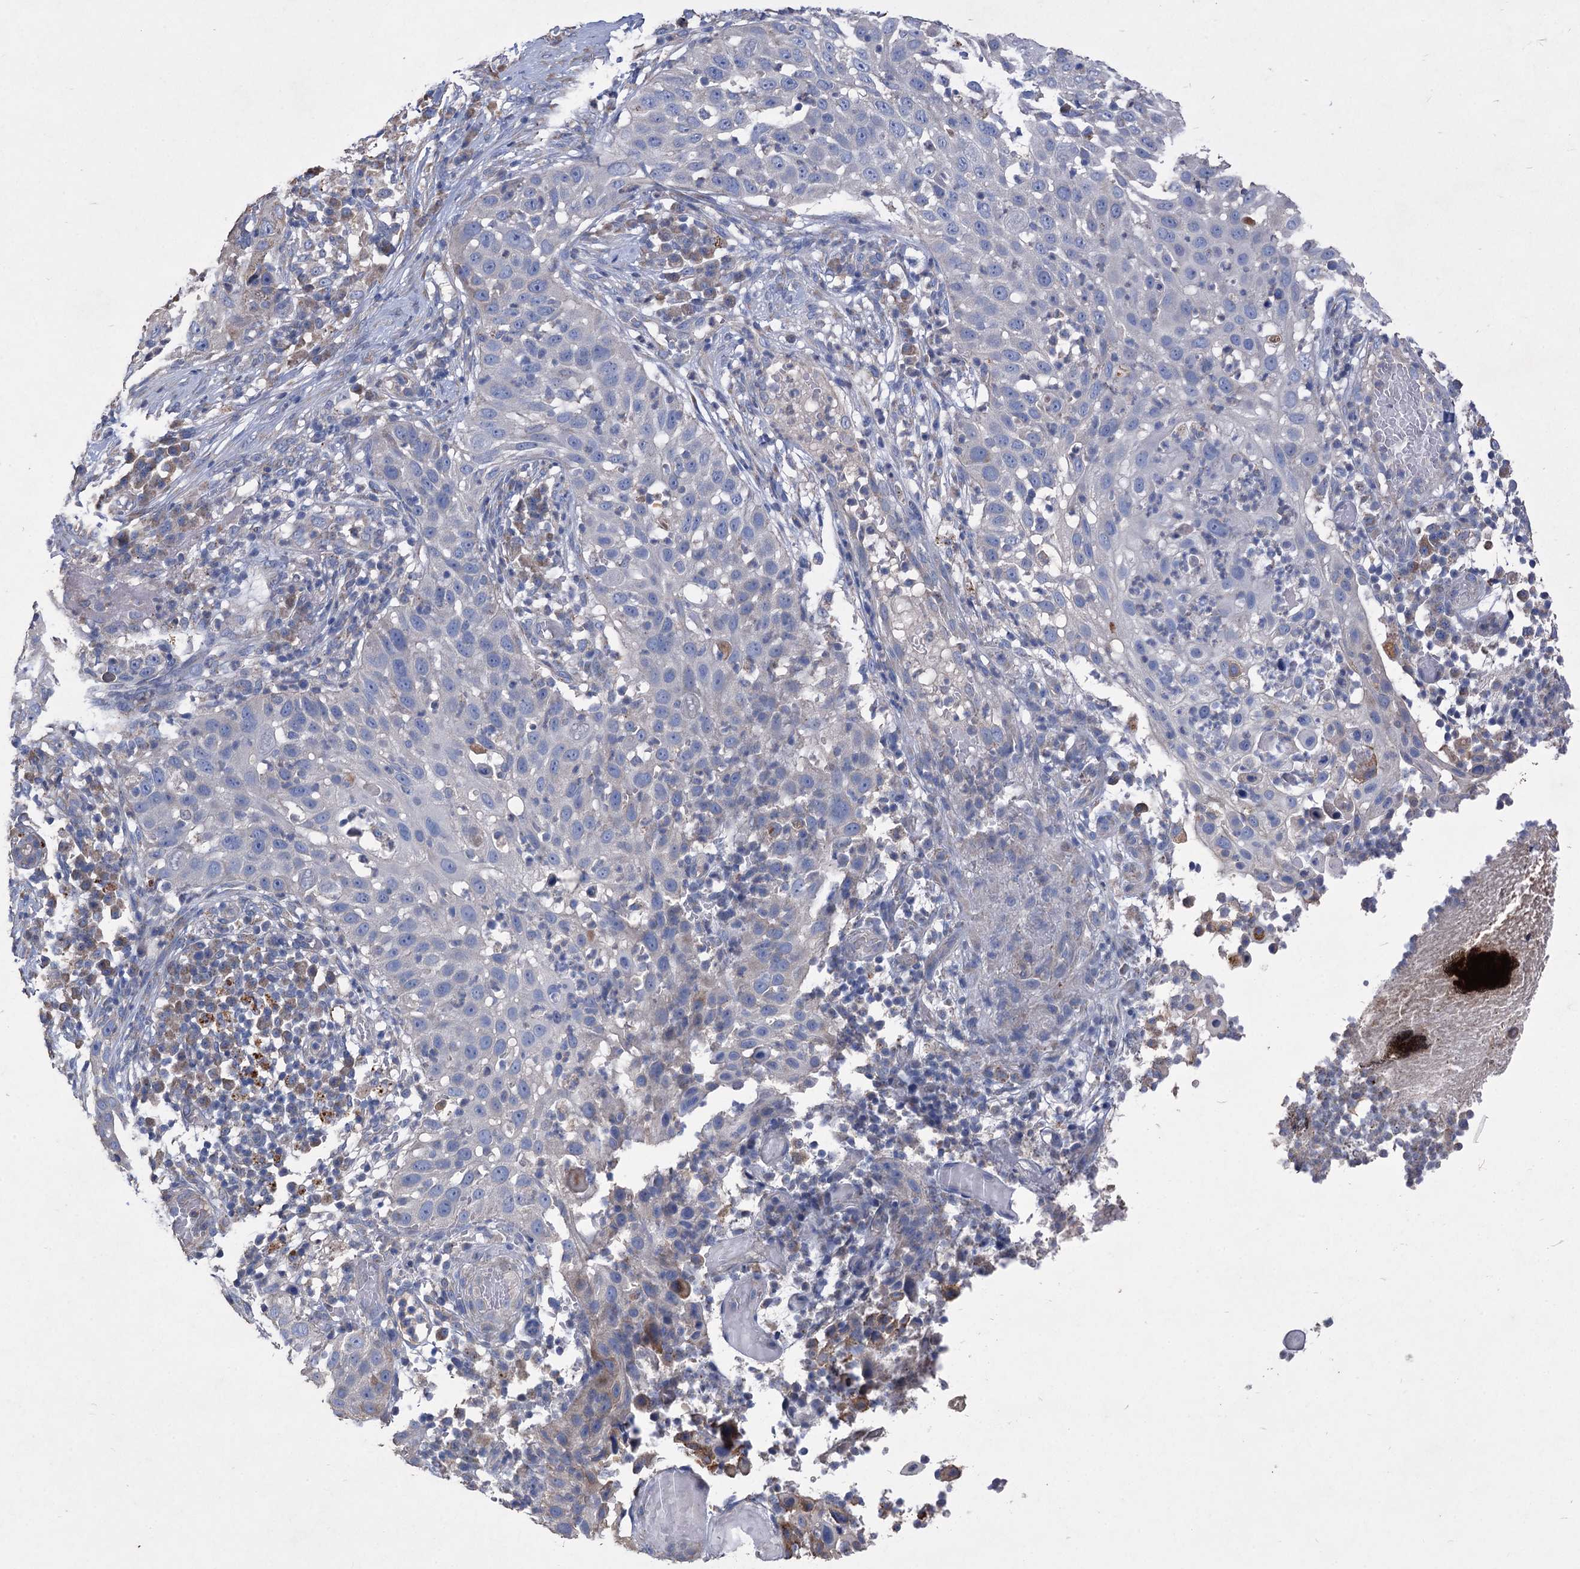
{"staining": {"intensity": "negative", "quantity": "none", "location": "none"}, "tissue": "skin cancer", "cell_type": "Tumor cells", "image_type": "cancer", "snomed": [{"axis": "morphology", "description": "Squamous cell carcinoma, NOS"}, {"axis": "topography", "description": "Skin"}], "caption": "There is no significant expression in tumor cells of squamous cell carcinoma (skin).", "gene": "HES2", "patient": {"sex": "female", "age": 44}}